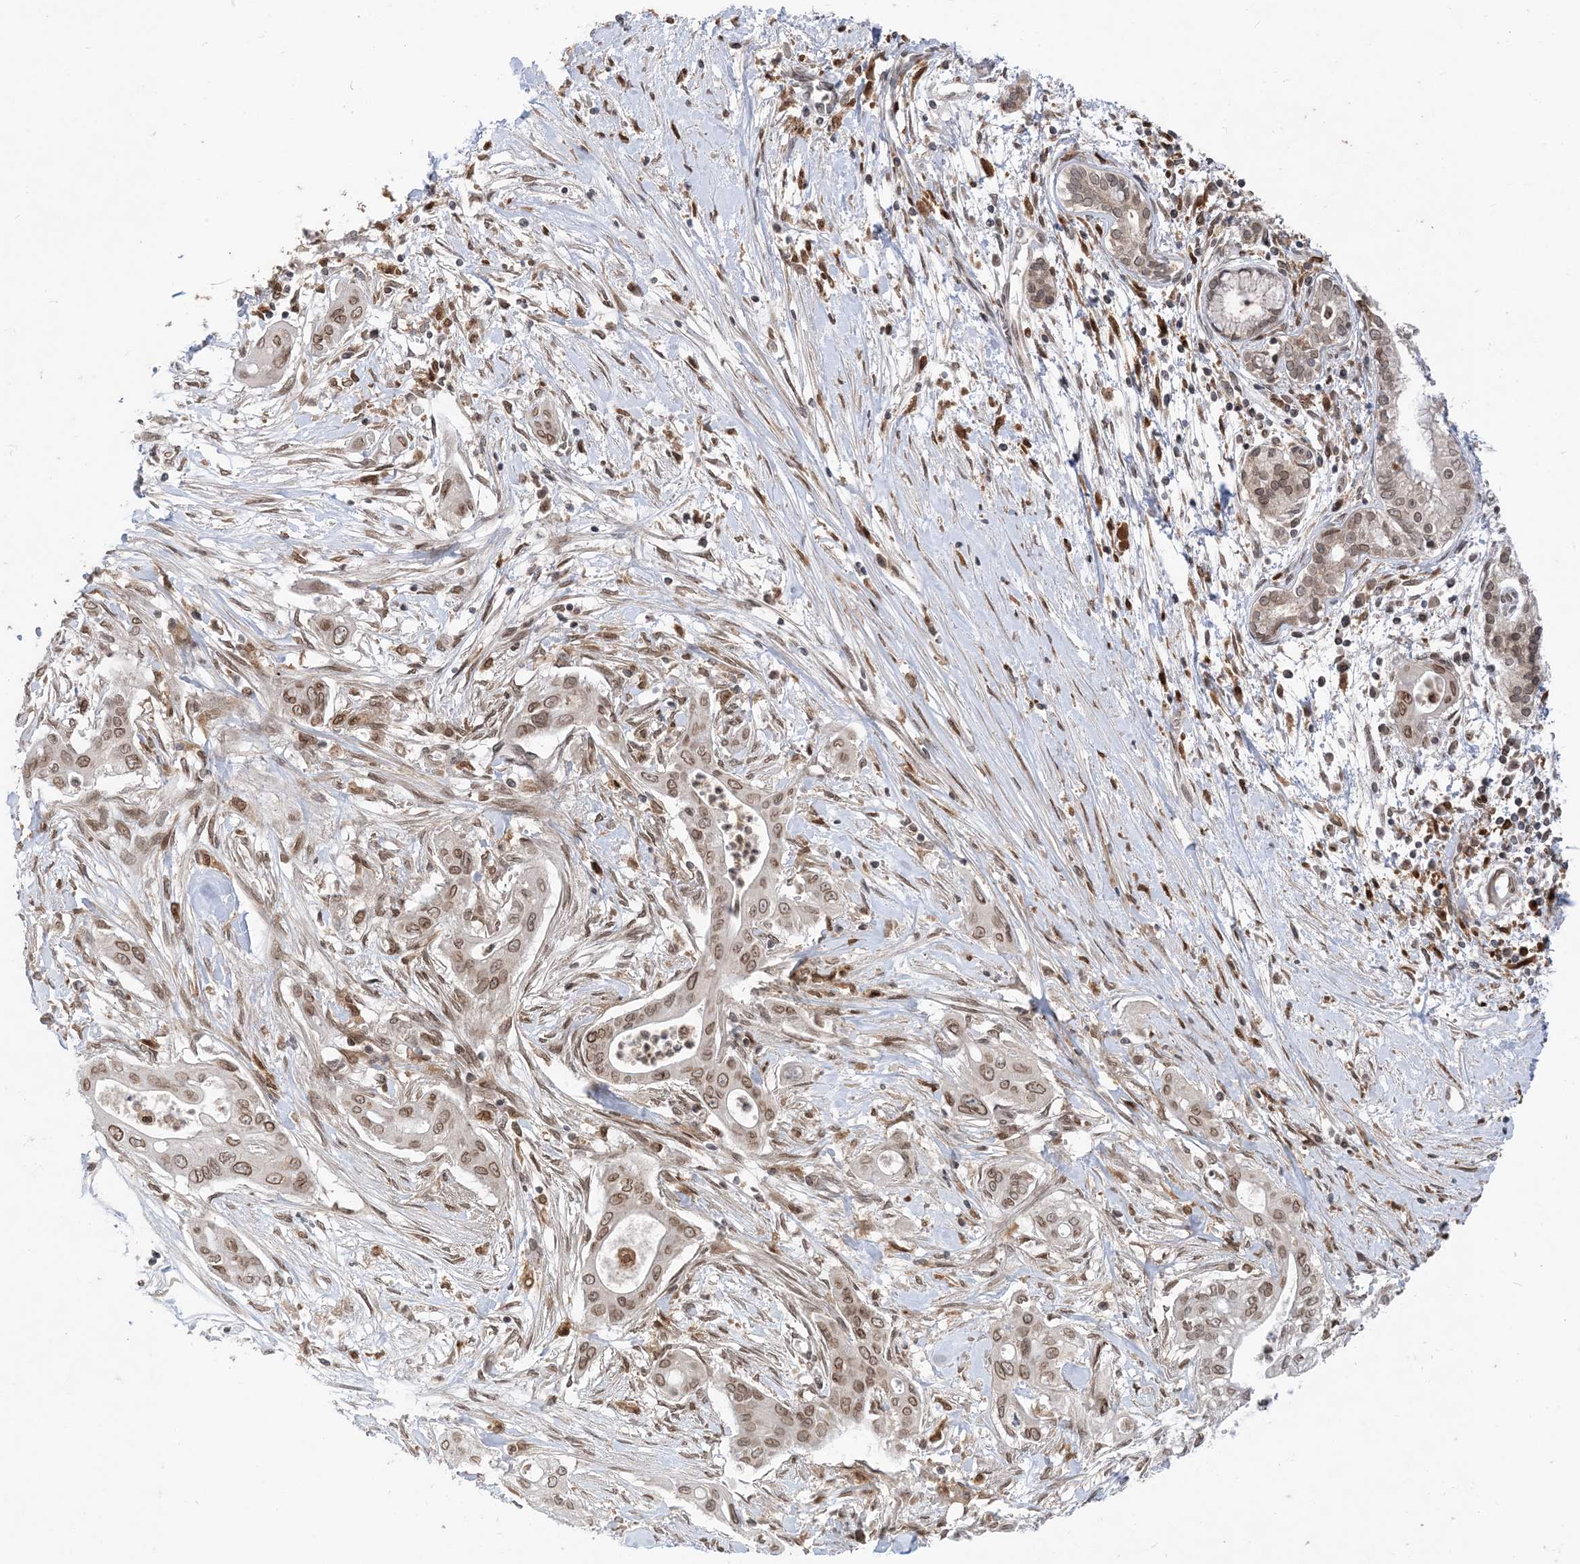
{"staining": {"intensity": "weak", "quantity": ">75%", "location": "cytoplasmic/membranous,nuclear"}, "tissue": "pancreatic cancer", "cell_type": "Tumor cells", "image_type": "cancer", "snomed": [{"axis": "morphology", "description": "Adenocarcinoma, NOS"}, {"axis": "topography", "description": "Pancreas"}], "caption": "Weak cytoplasmic/membranous and nuclear expression for a protein is identified in approximately >75% of tumor cells of adenocarcinoma (pancreatic) using IHC.", "gene": "NAGK", "patient": {"sex": "male", "age": 58}}